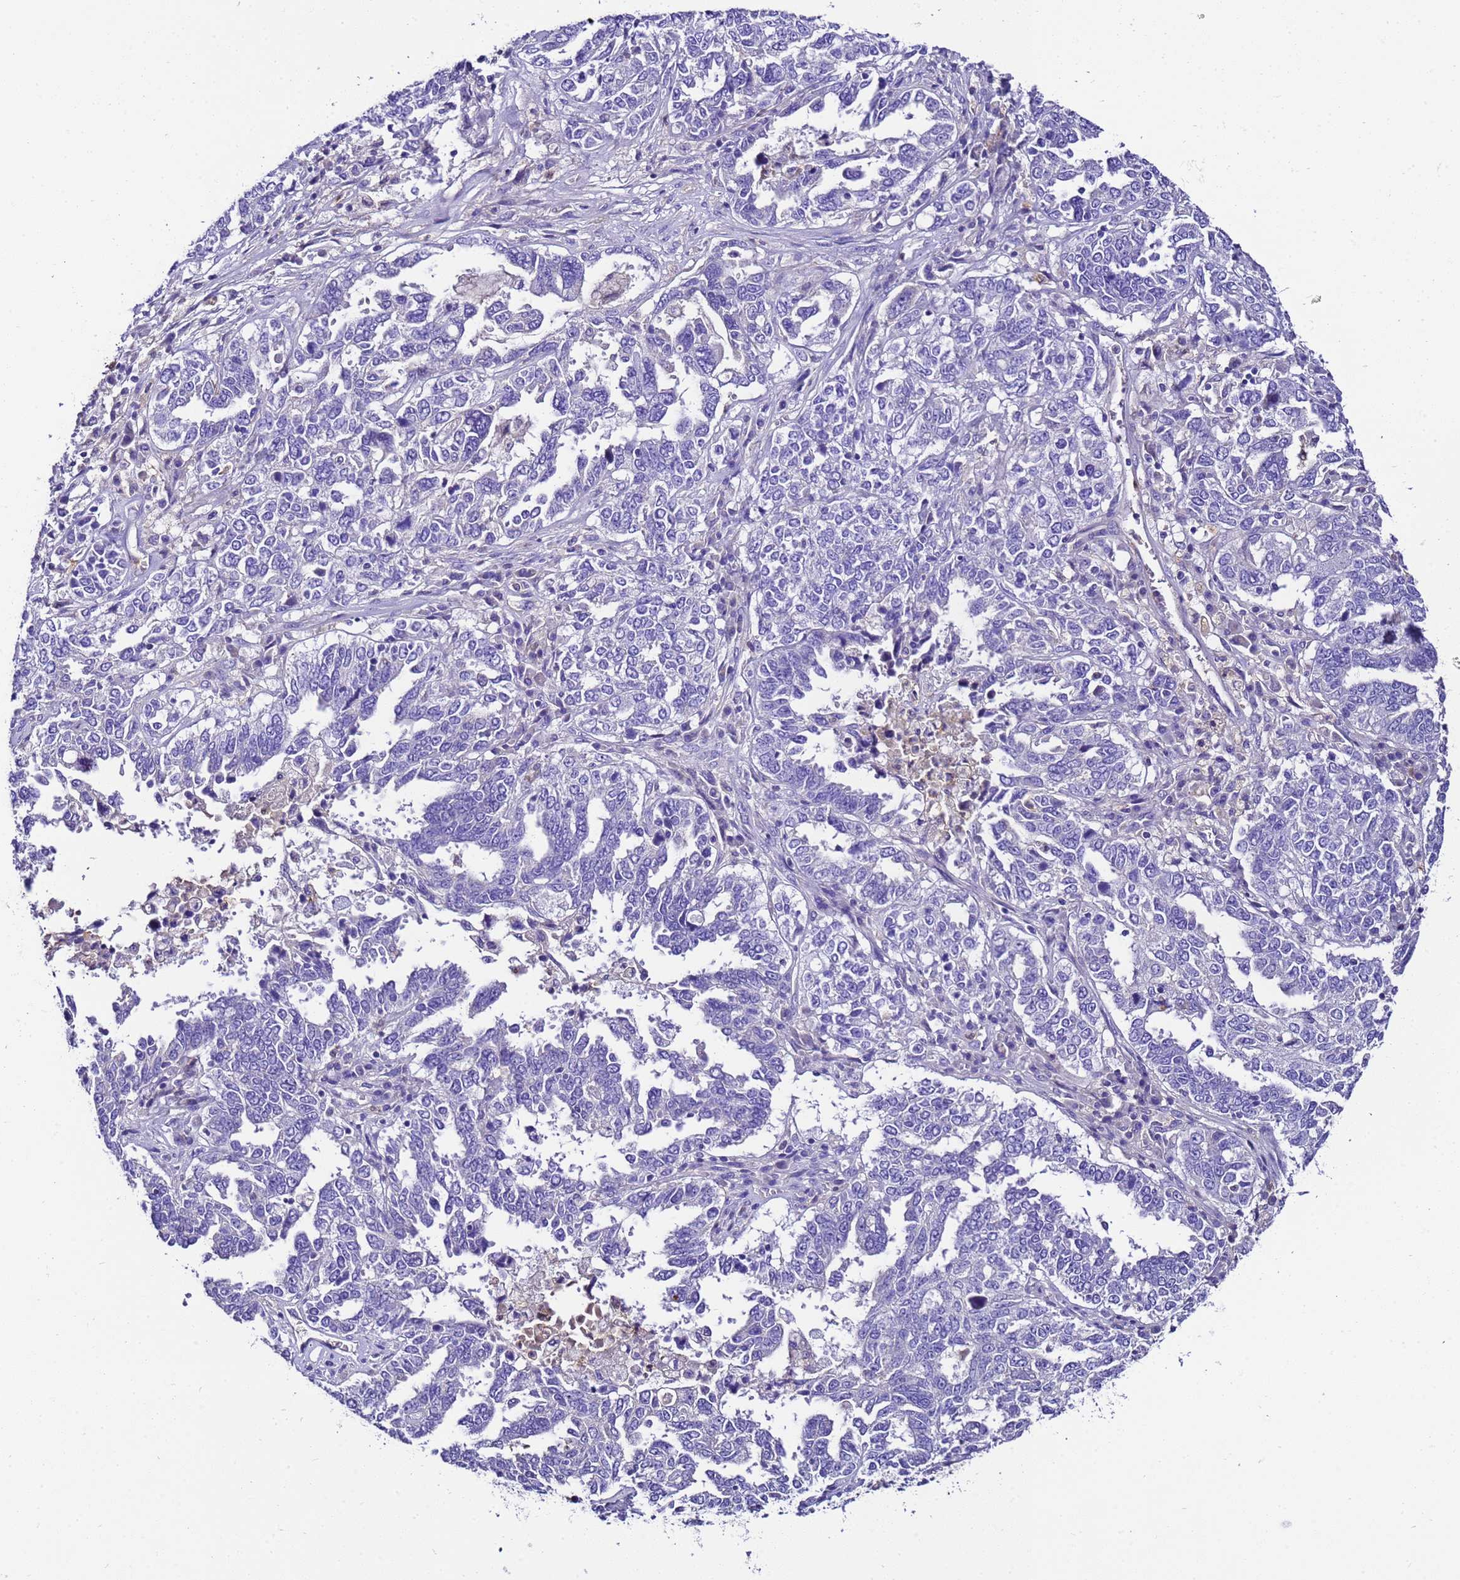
{"staining": {"intensity": "negative", "quantity": "none", "location": "none"}, "tissue": "ovarian cancer", "cell_type": "Tumor cells", "image_type": "cancer", "snomed": [{"axis": "morphology", "description": "Carcinoma, endometroid"}, {"axis": "topography", "description": "Ovary"}], "caption": "High power microscopy image of an immunohistochemistry (IHC) photomicrograph of ovarian cancer, revealing no significant positivity in tumor cells.", "gene": "UGT2A1", "patient": {"sex": "female", "age": 62}}